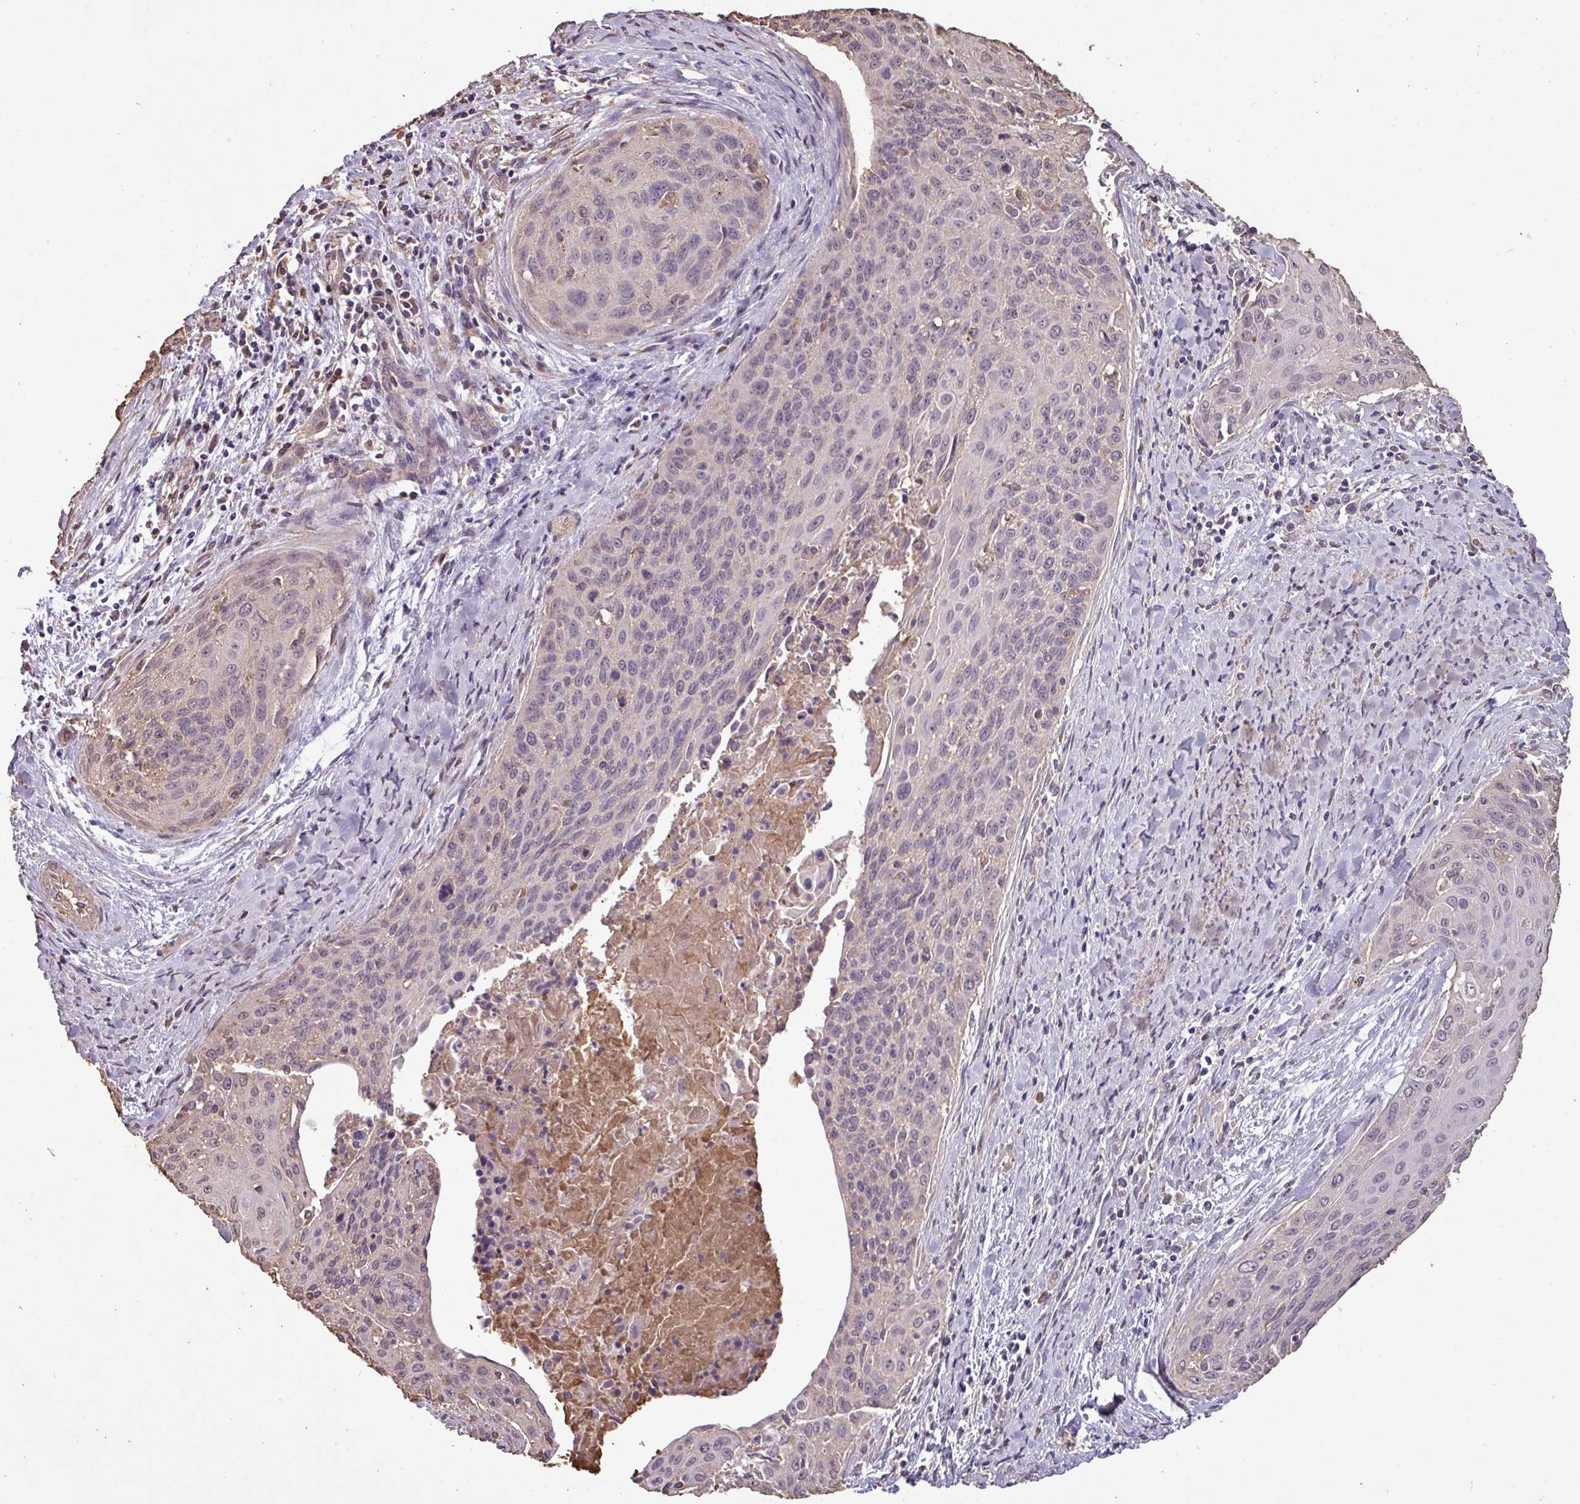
{"staining": {"intensity": "negative", "quantity": "none", "location": "none"}, "tissue": "cervical cancer", "cell_type": "Tumor cells", "image_type": "cancer", "snomed": [{"axis": "morphology", "description": "Squamous cell carcinoma, NOS"}, {"axis": "topography", "description": "Cervix"}], "caption": "An image of cervical cancer stained for a protein shows no brown staining in tumor cells. The staining is performed using DAB (3,3'-diaminobenzidine) brown chromogen with nuclei counter-stained in using hematoxylin.", "gene": "CAMK2B", "patient": {"sex": "female", "age": 55}}